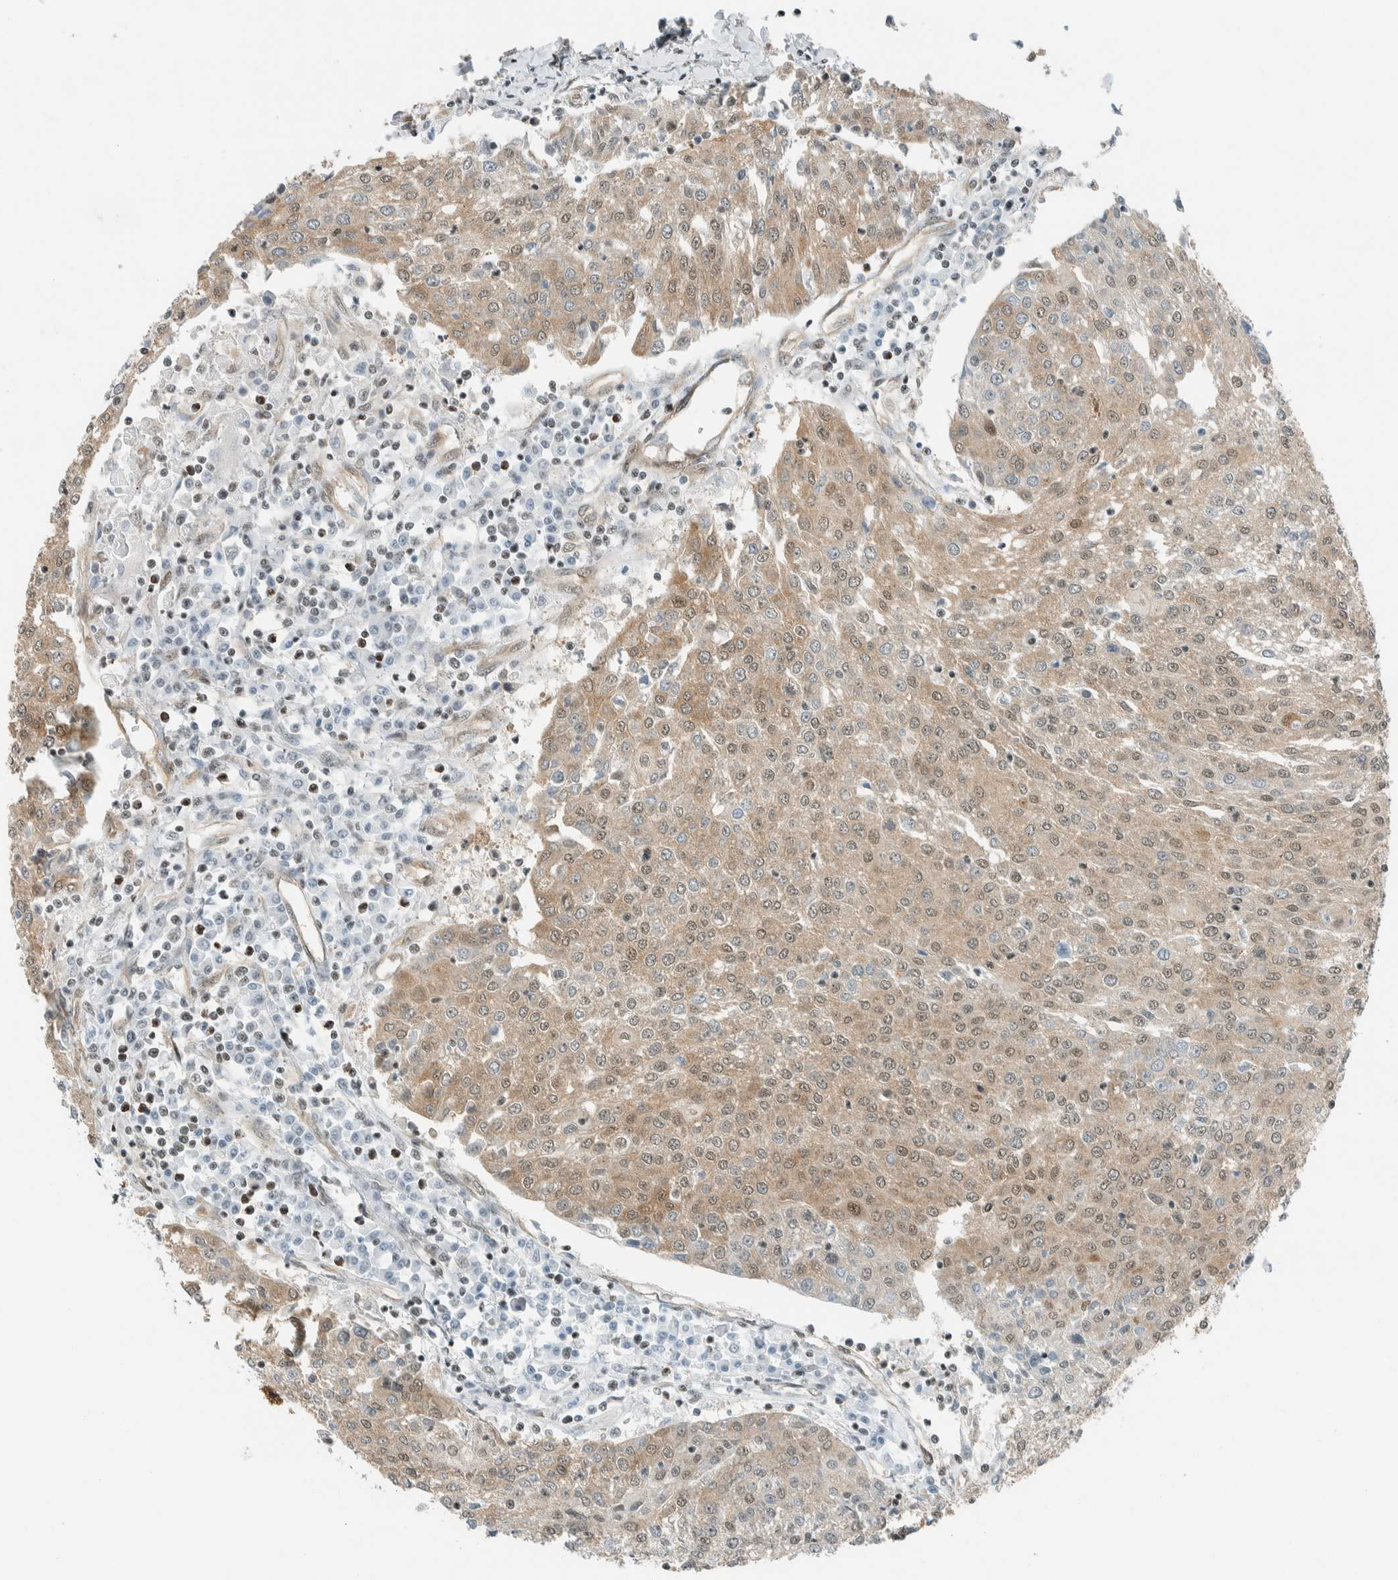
{"staining": {"intensity": "weak", "quantity": ">75%", "location": "cytoplasmic/membranous,nuclear"}, "tissue": "urothelial cancer", "cell_type": "Tumor cells", "image_type": "cancer", "snomed": [{"axis": "morphology", "description": "Urothelial carcinoma, High grade"}, {"axis": "topography", "description": "Urinary bladder"}], "caption": "The photomicrograph shows a brown stain indicating the presence of a protein in the cytoplasmic/membranous and nuclear of tumor cells in high-grade urothelial carcinoma. The protein is shown in brown color, while the nuclei are stained blue.", "gene": "NIBAN2", "patient": {"sex": "female", "age": 85}}